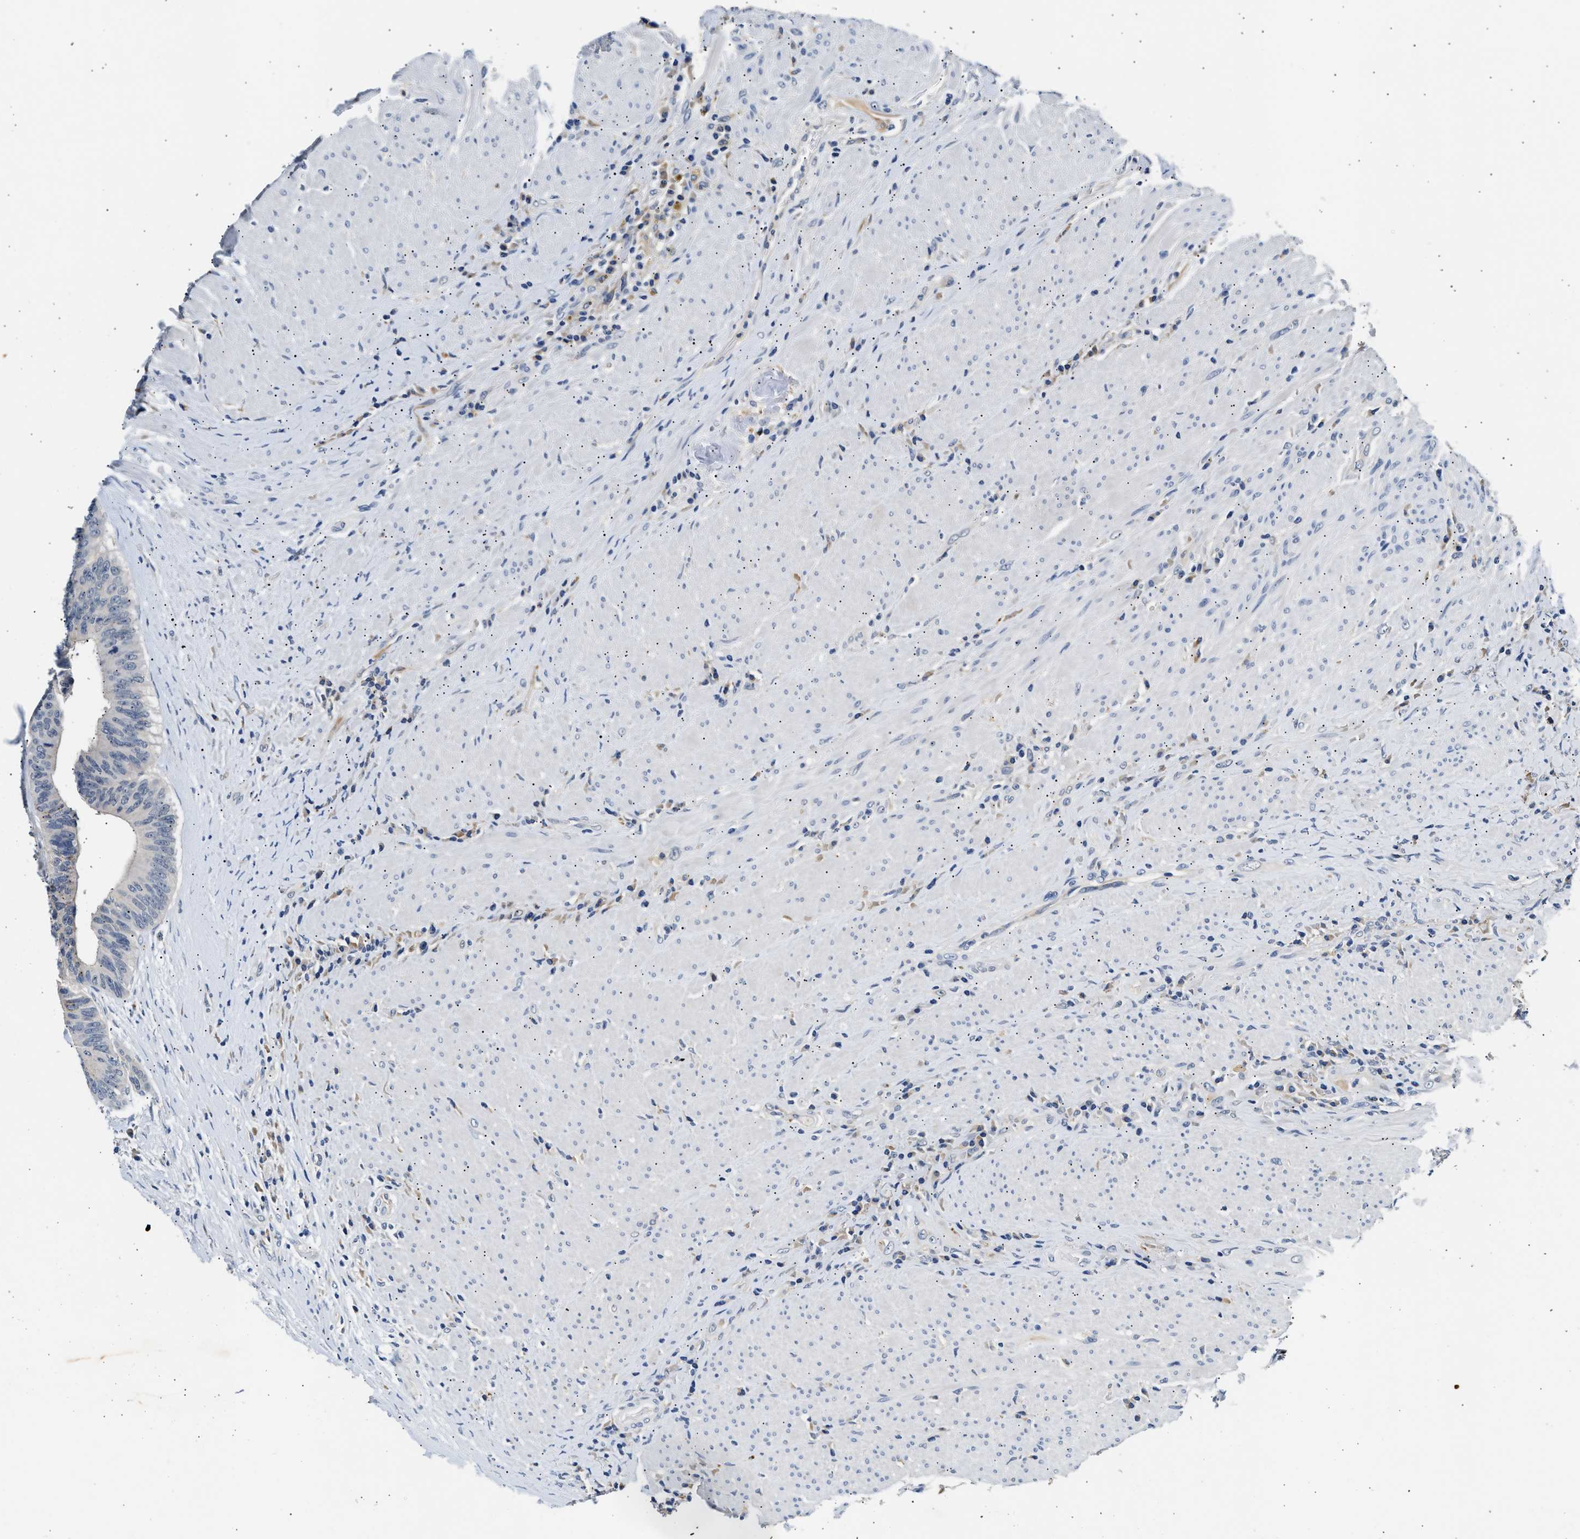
{"staining": {"intensity": "negative", "quantity": "none", "location": "none"}, "tissue": "colorectal cancer", "cell_type": "Tumor cells", "image_type": "cancer", "snomed": [{"axis": "morphology", "description": "Adenocarcinoma, NOS"}, {"axis": "topography", "description": "Rectum"}], "caption": "Tumor cells are negative for brown protein staining in colorectal cancer.", "gene": "MED22", "patient": {"sex": "male", "age": 72}}